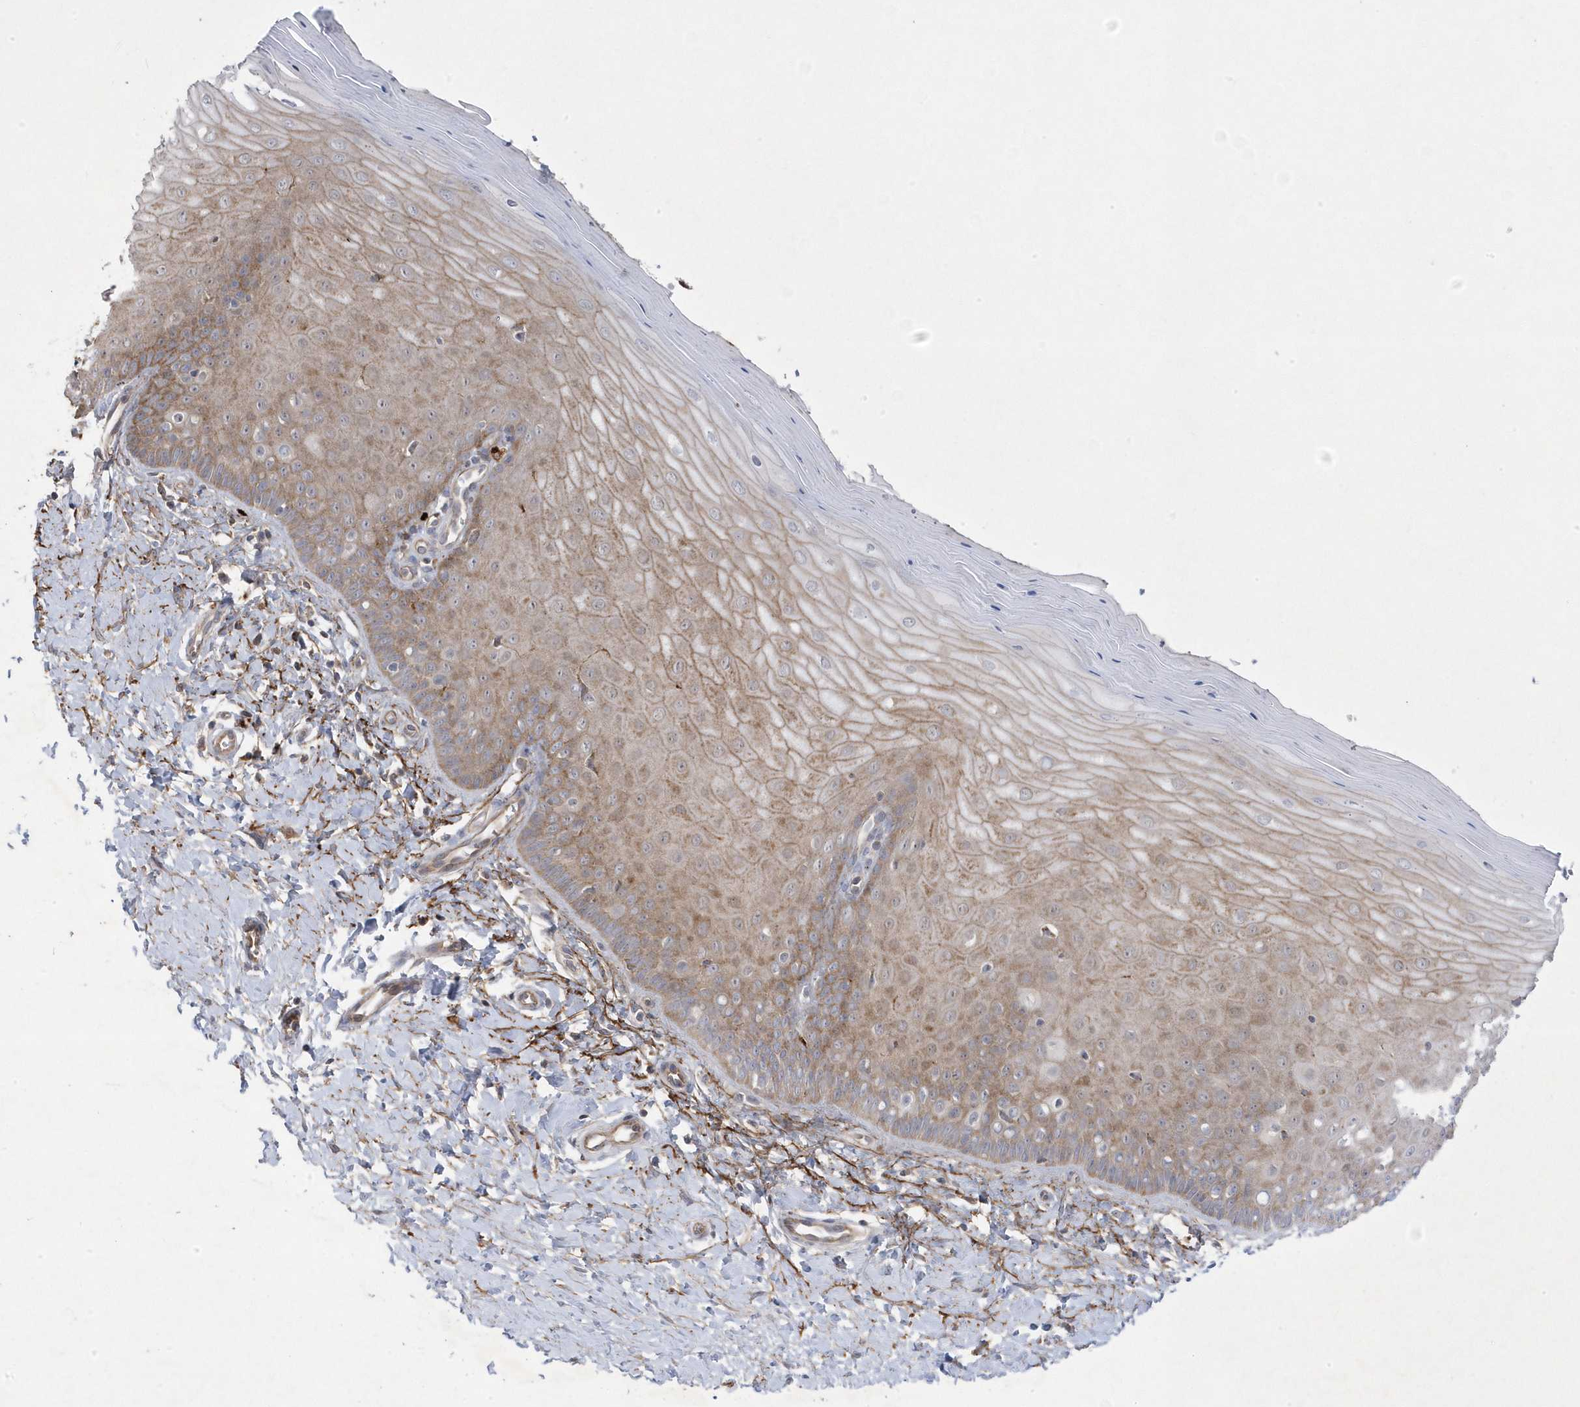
{"staining": {"intensity": "strong", "quantity": ">75%", "location": "cytoplasmic/membranous,nuclear"}, "tissue": "cervix", "cell_type": "Glandular cells", "image_type": "normal", "snomed": [{"axis": "morphology", "description": "Normal tissue, NOS"}, {"axis": "topography", "description": "Cervix"}], "caption": "Glandular cells exhibit high levels of strong cytoplasmic/membranous,nuclear expression in about >75% of cells in unremarkable cervix. (Brightfield microscopy of DAB IHC at high magnification).", "gene": "ANAPC1", "patient": {"sex": "female", "age": 55}}